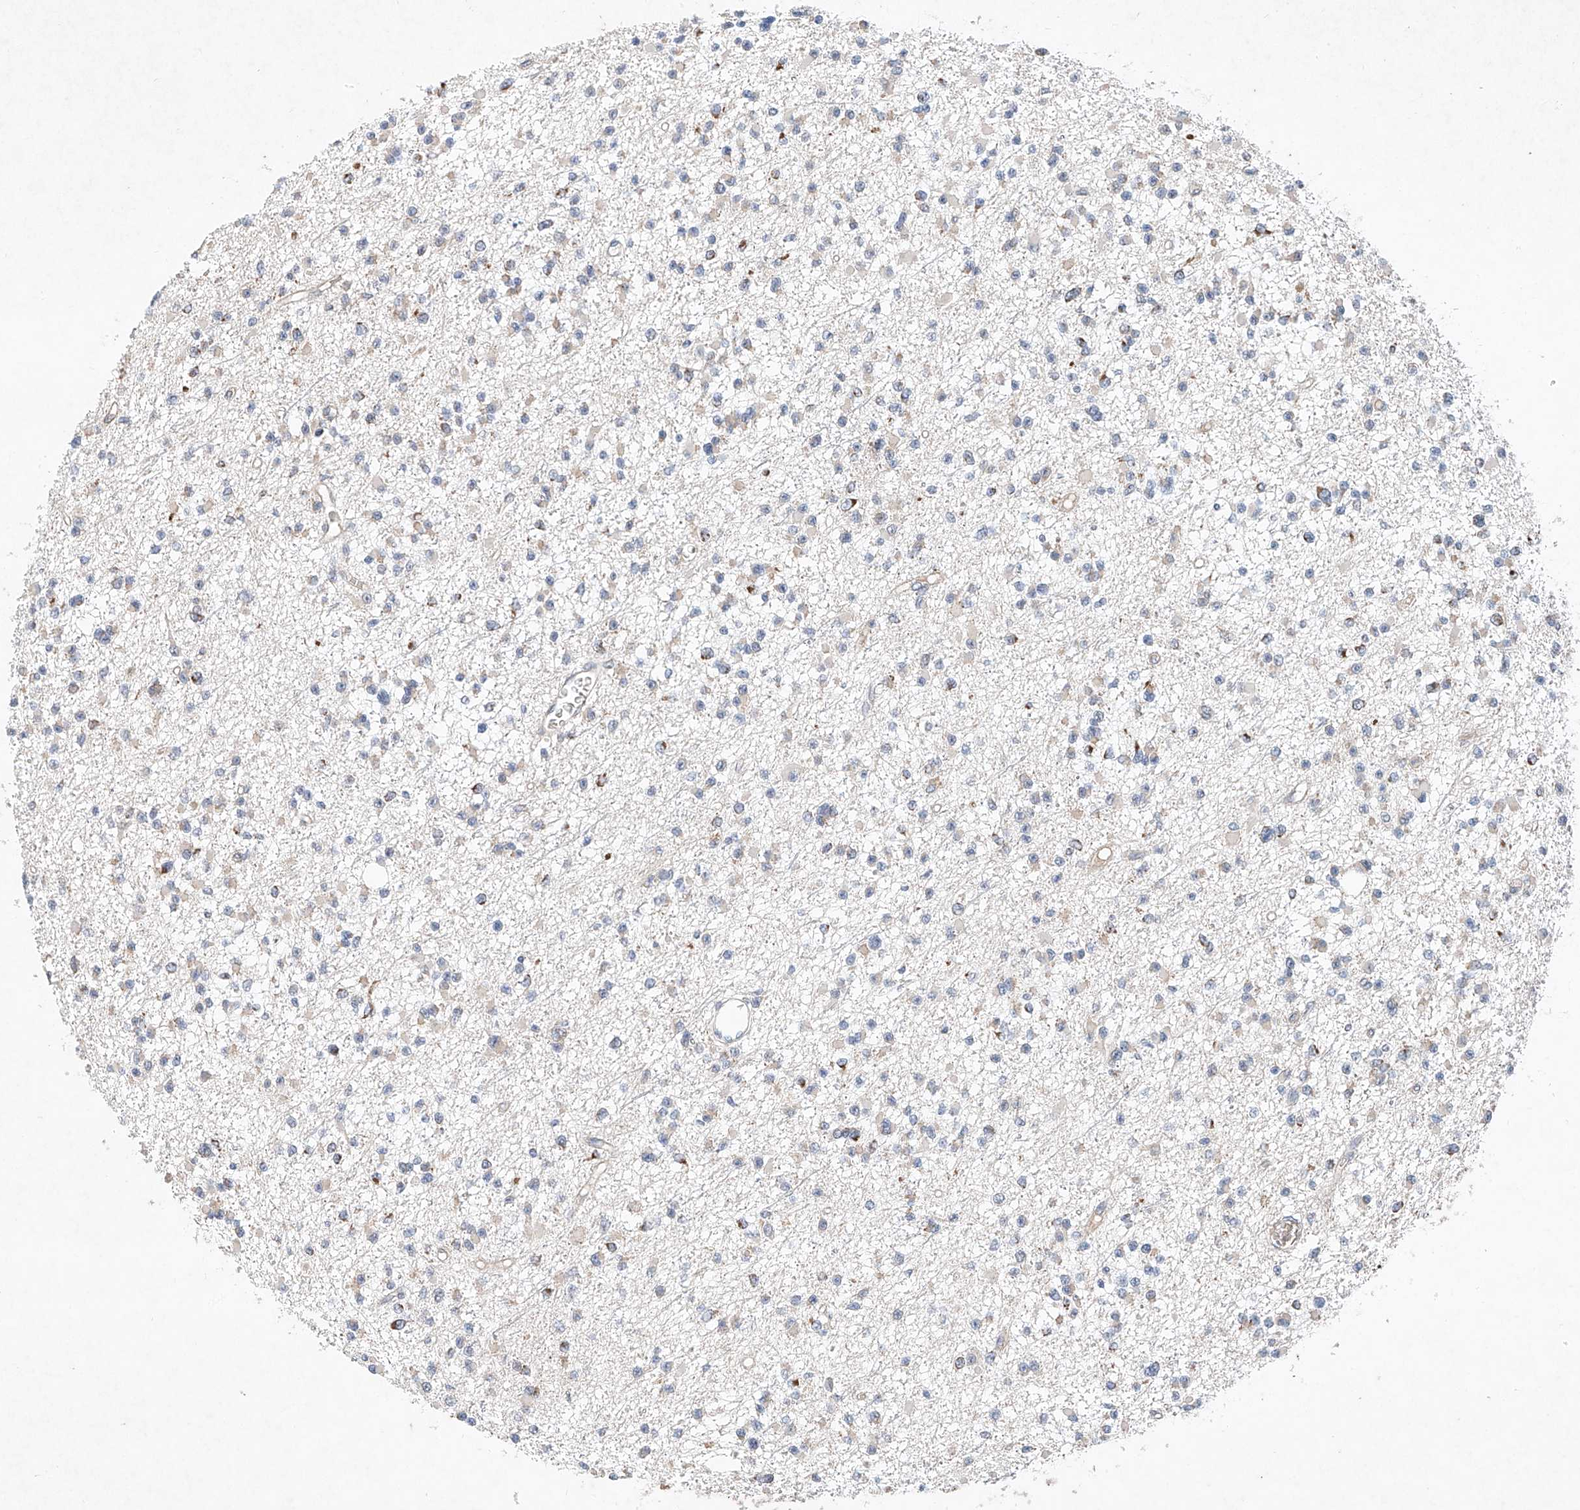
{"staining": {"intensity": "negative", "quantity": "none", "location": "none"}, "tissue": "glioma", "cell_type": "Tumor cells", "image_type": "cancer", "snomed": [{"axis": "morphology", "description": "Glioma, malignant, Low grade"}, {"axis": "topography", "description": "Brain"}], "caption": "A micrograph of low-grade glioma (malignant) stained for a protein reveals no brown staining in tumor cells.", "gene": "FASTK", "patient": {"sex": "female", "age": 22}}